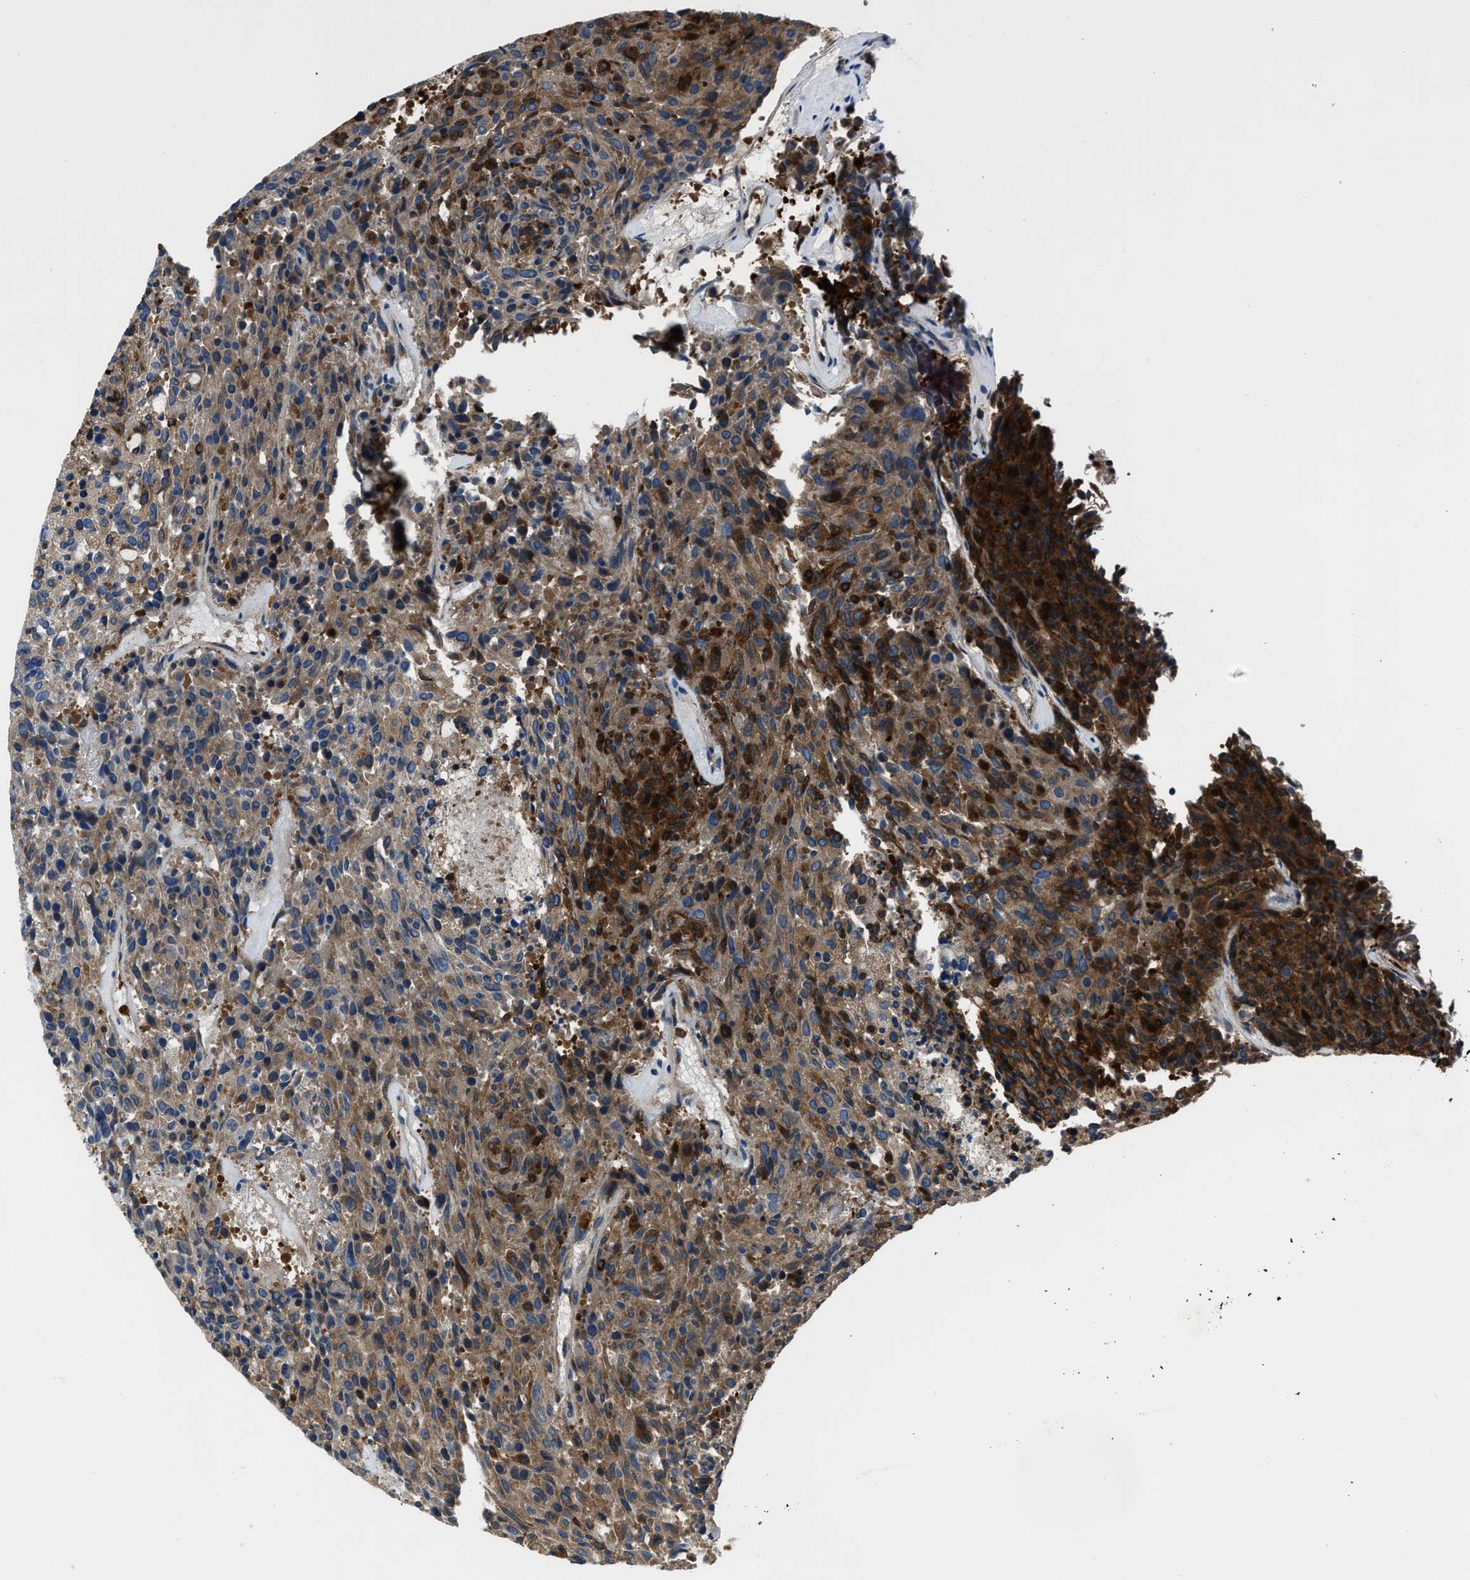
{"staining": {"intensity": "strong", "quantity": ">75%", "location": "cytoplasmic/membranous"}, "tissue": "carcinoid", "cell_type": "Tumor cells", "image_type": "cancer", "snomed": [{"axis": "morphology", "description": "Carcinoid, malignant, NOS"}, {"axis": "topography", "description": "Pancreas"}], "caption": "High-power microscopy captured an IHC histopathology image of carcinoid, revealing strong cytoplasmic/membranous positivity in approximately >75% of tumor cells.", "gene": "ANGPT1", "patient": {"sex": "female", "age": 54}}